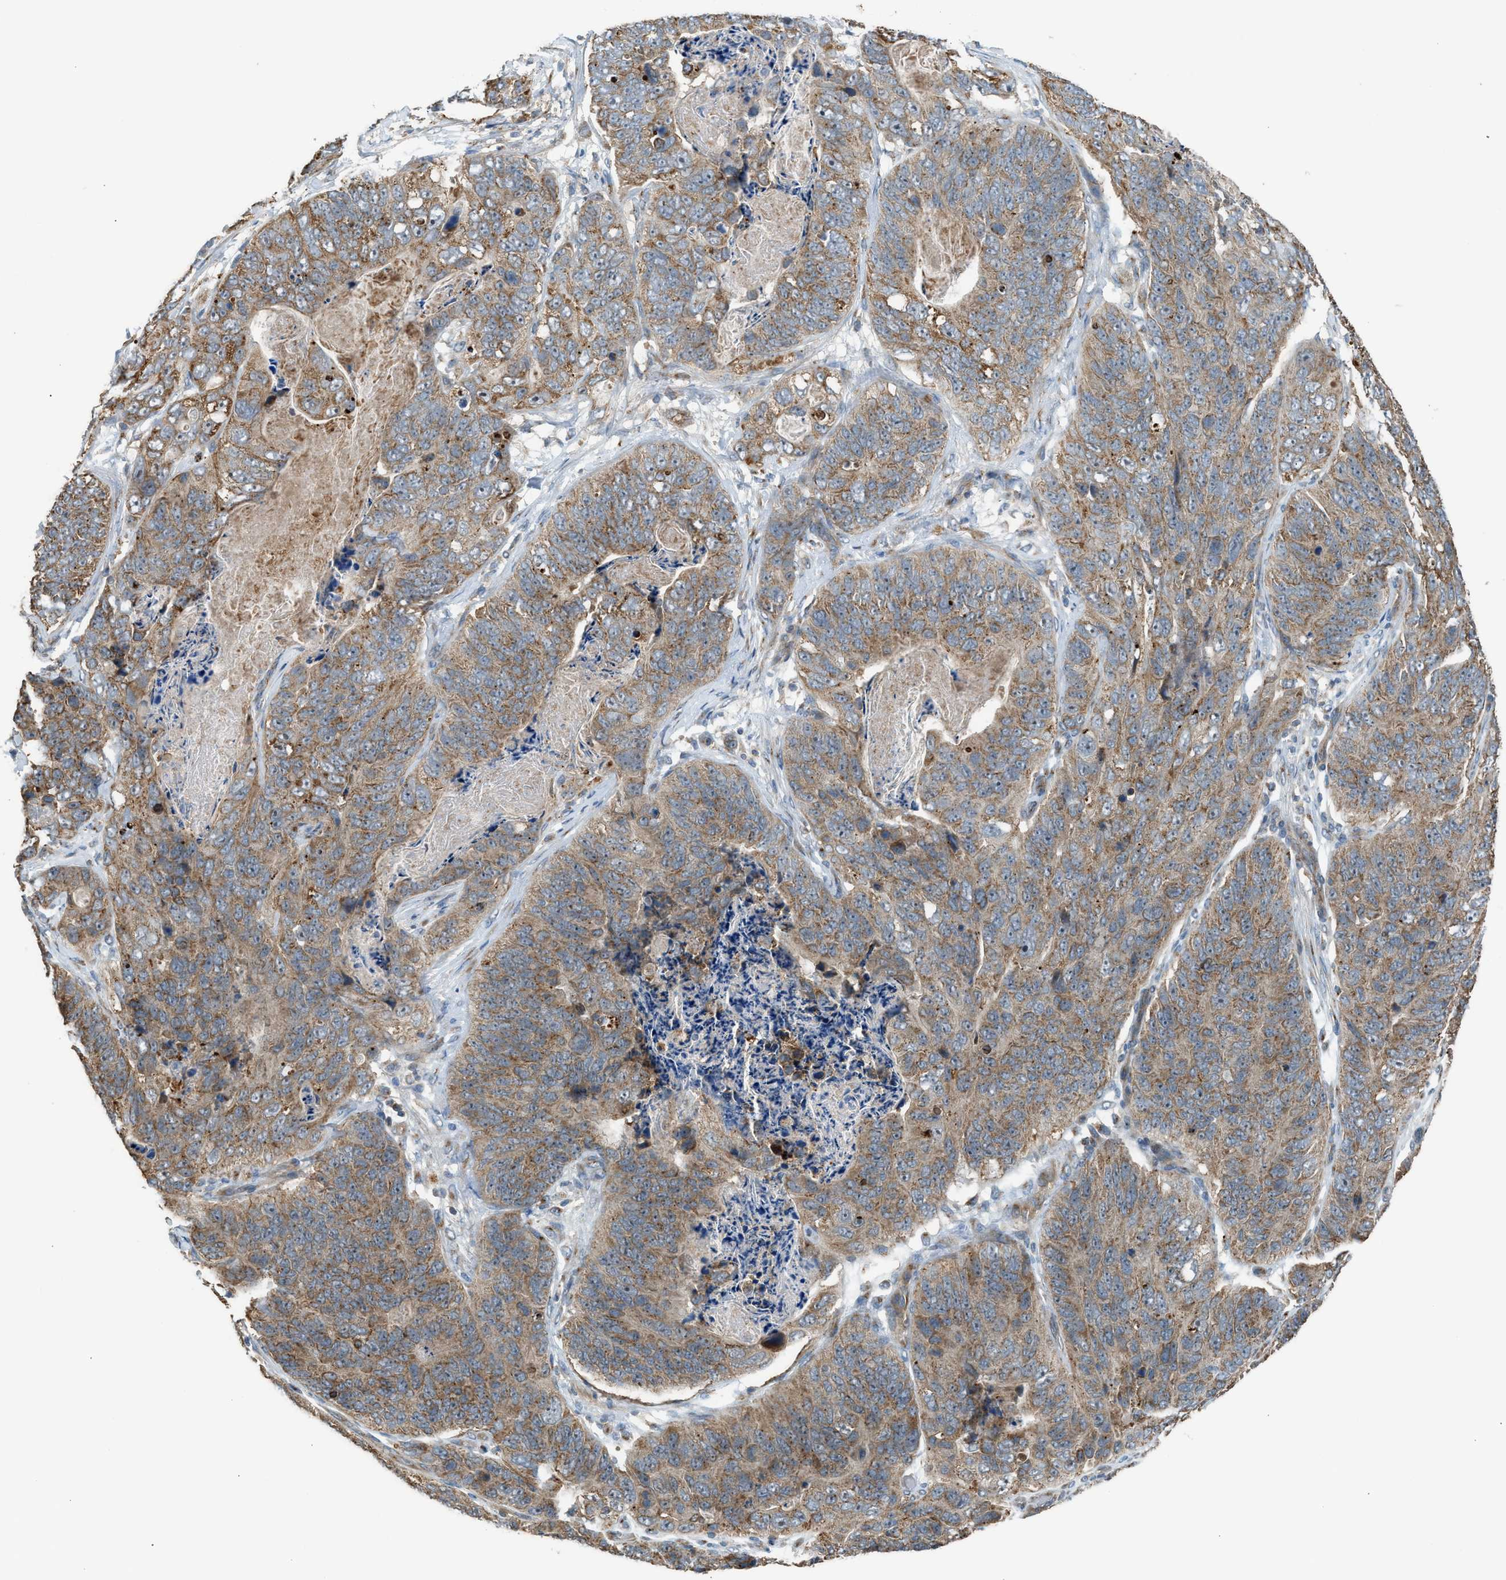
{"staining": {"intensity": "strong", "quantity": ">75%", "location": "cytoplasmic/membranous"}, "tissue": "stomach cancer", "cell_type": "Tumor cells", "image_type": "cancer", "snomed": [{"axis": "morphology", "description": "Adenocarcinoma, NOS"}, {"axis": "topography", "description": "Stomach"}], "caption": "Stomach adenocarcinoma tissue displays strong cytoplasmic/membranous positivity in about >75% of tumor cells, visualized by immunohistochemistry.", "gene": "STARD3", "patient": {"sex": "female", "age": 89}}